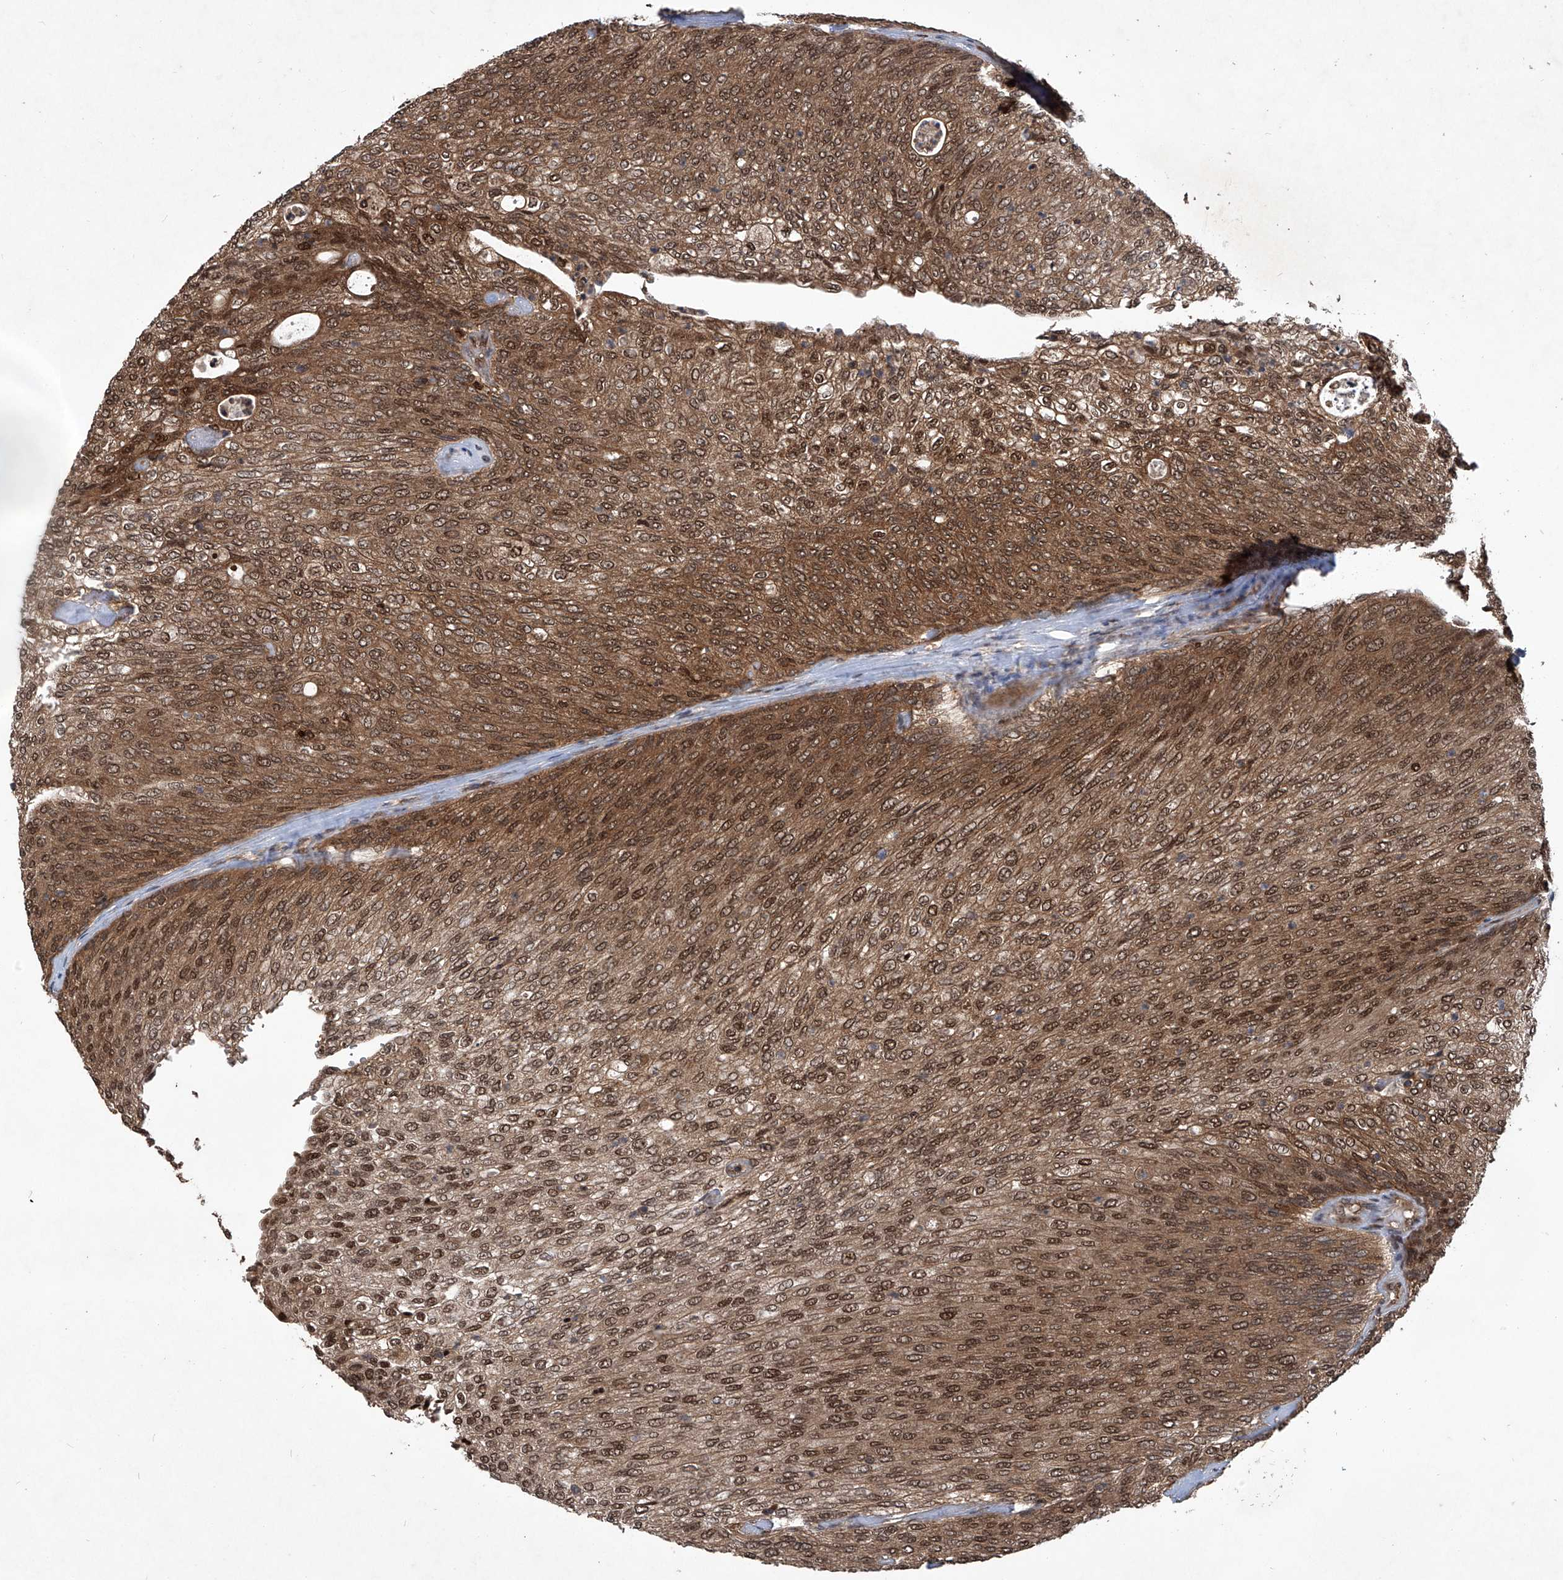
{"staining": {"intensity": "moderate", "quantity": ">75%", "location": "cytoplasmic/membranous,nuclear"}, "tissue": "urothelial cancer", "cell_type": "Tumor cells", "image_type": "cancer", "snomed": [{"axis": "morphology", "description": "Urothelial carcinoma, Low grade"}, {"axis": "topography", "description": "Urinary bladder"}], "caption": "Urothelial cancer was stained to show a protein in brown. There is medium levels of moderate cytoplasmic/membranous and nuclear positivity in approximately >75% of tumor cells. (IHC, brightfield microscopy, high magnification).", "gene": "PSMB1", "patient": {"sex": "female", "age": 79}}